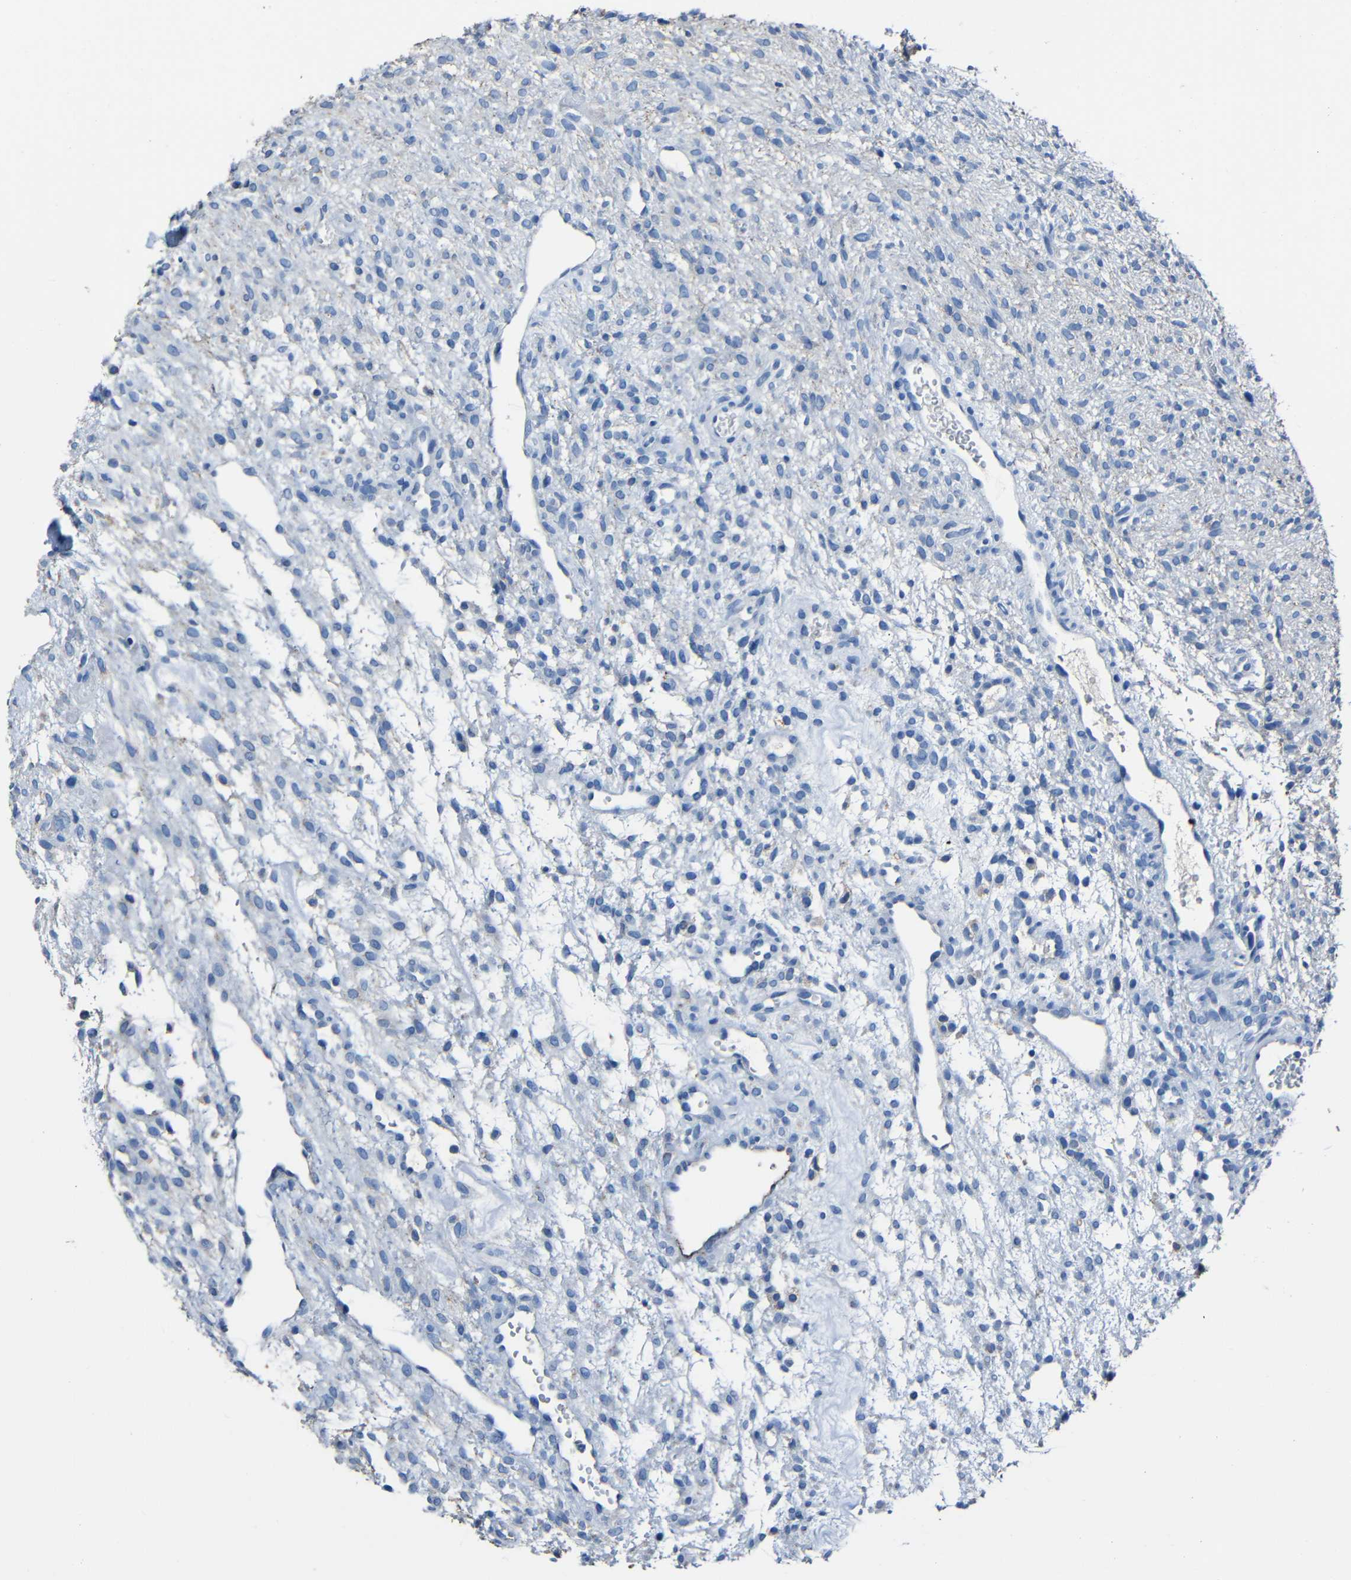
{"staining": {"intensity": "weak", "quantity": ">75%", "location": "cytoplasmic/membranous"}, "tissue": "ovary", "cell_type": "Follicle cells", "image_type": "normal", "snomed": [{"axis": "morphology", "description": "Normal tissue, NOS"}, {"axis": "morphology", "description": "Cyst, NOS"}, {"axis": "topography", "description": "Ovary"}], "caption": "Protein analysis of benign ovary displays weak cytoplasmic/membranous expression in about >75% of follicle cells. (Stains: DAB in brown, nuclei in blue, Microscopy: brightfield microscopy at high magnification).", "gene": "CLDN11", "patient": {"sex": "female", "age": 18}}